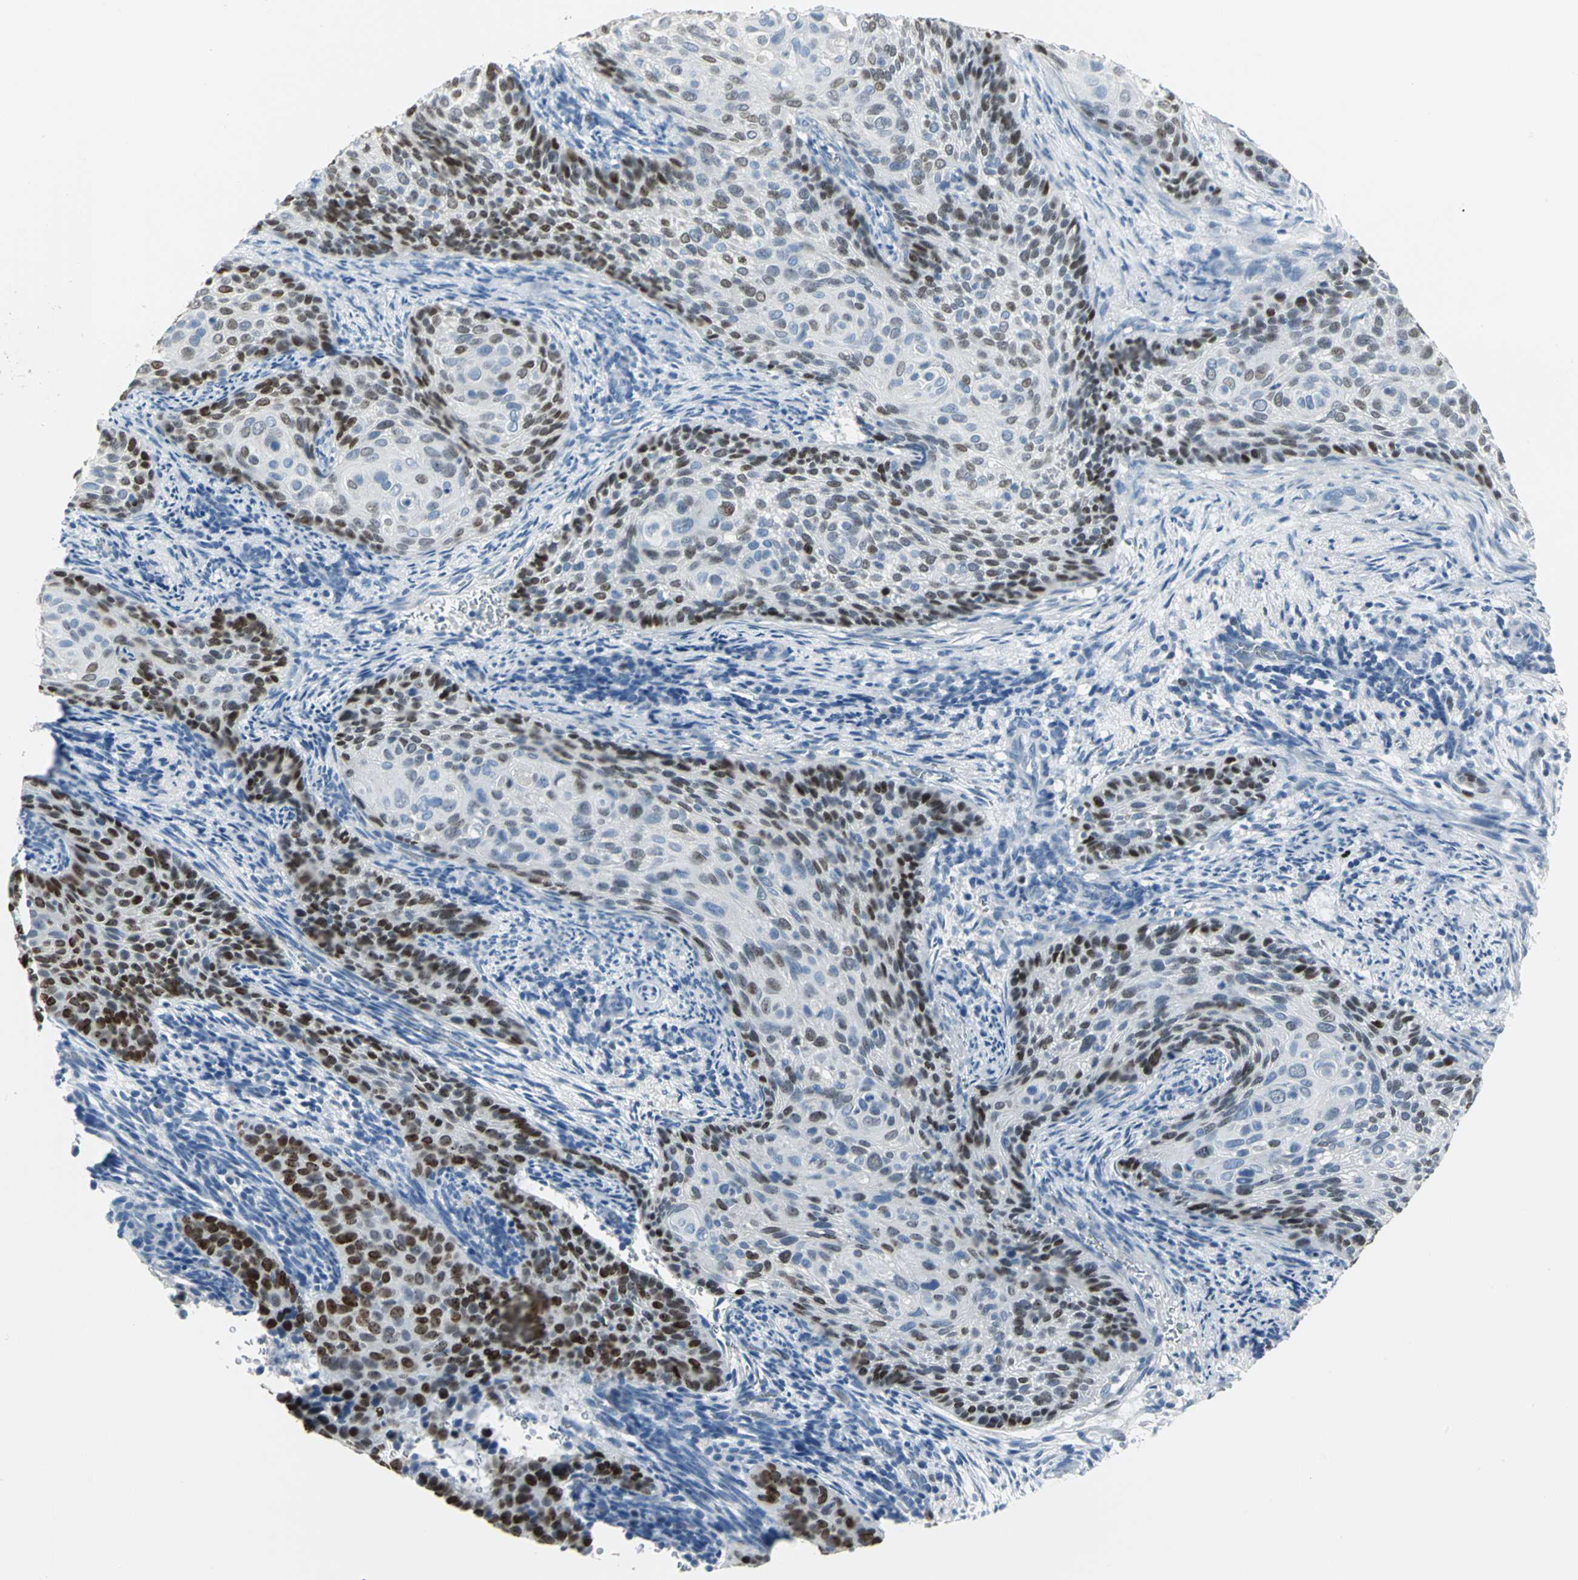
{"staining": {"intensity": "strong", "quantity": ">75%", "location": "nuclear"}, "tissue": "cervical cancer", "cell_type": "Tumor cells", "image_type": "cancer", "snomed": [{"axis": "morphology", "description": "Squamous cell carcinoma, NOS"}, {"axis": "topography", "description": "Cervix"}], "caption": "Immunohistochemistry (IHC) of human cervical squamous cell carcinoma shows high levels of strong nuclear expression in about >75% of tumor cells. (DAB = brown stain, brightfield microscopy at high magnification).", "gene": "MCM3", "patient": {"sex": "female", "age": 33}}